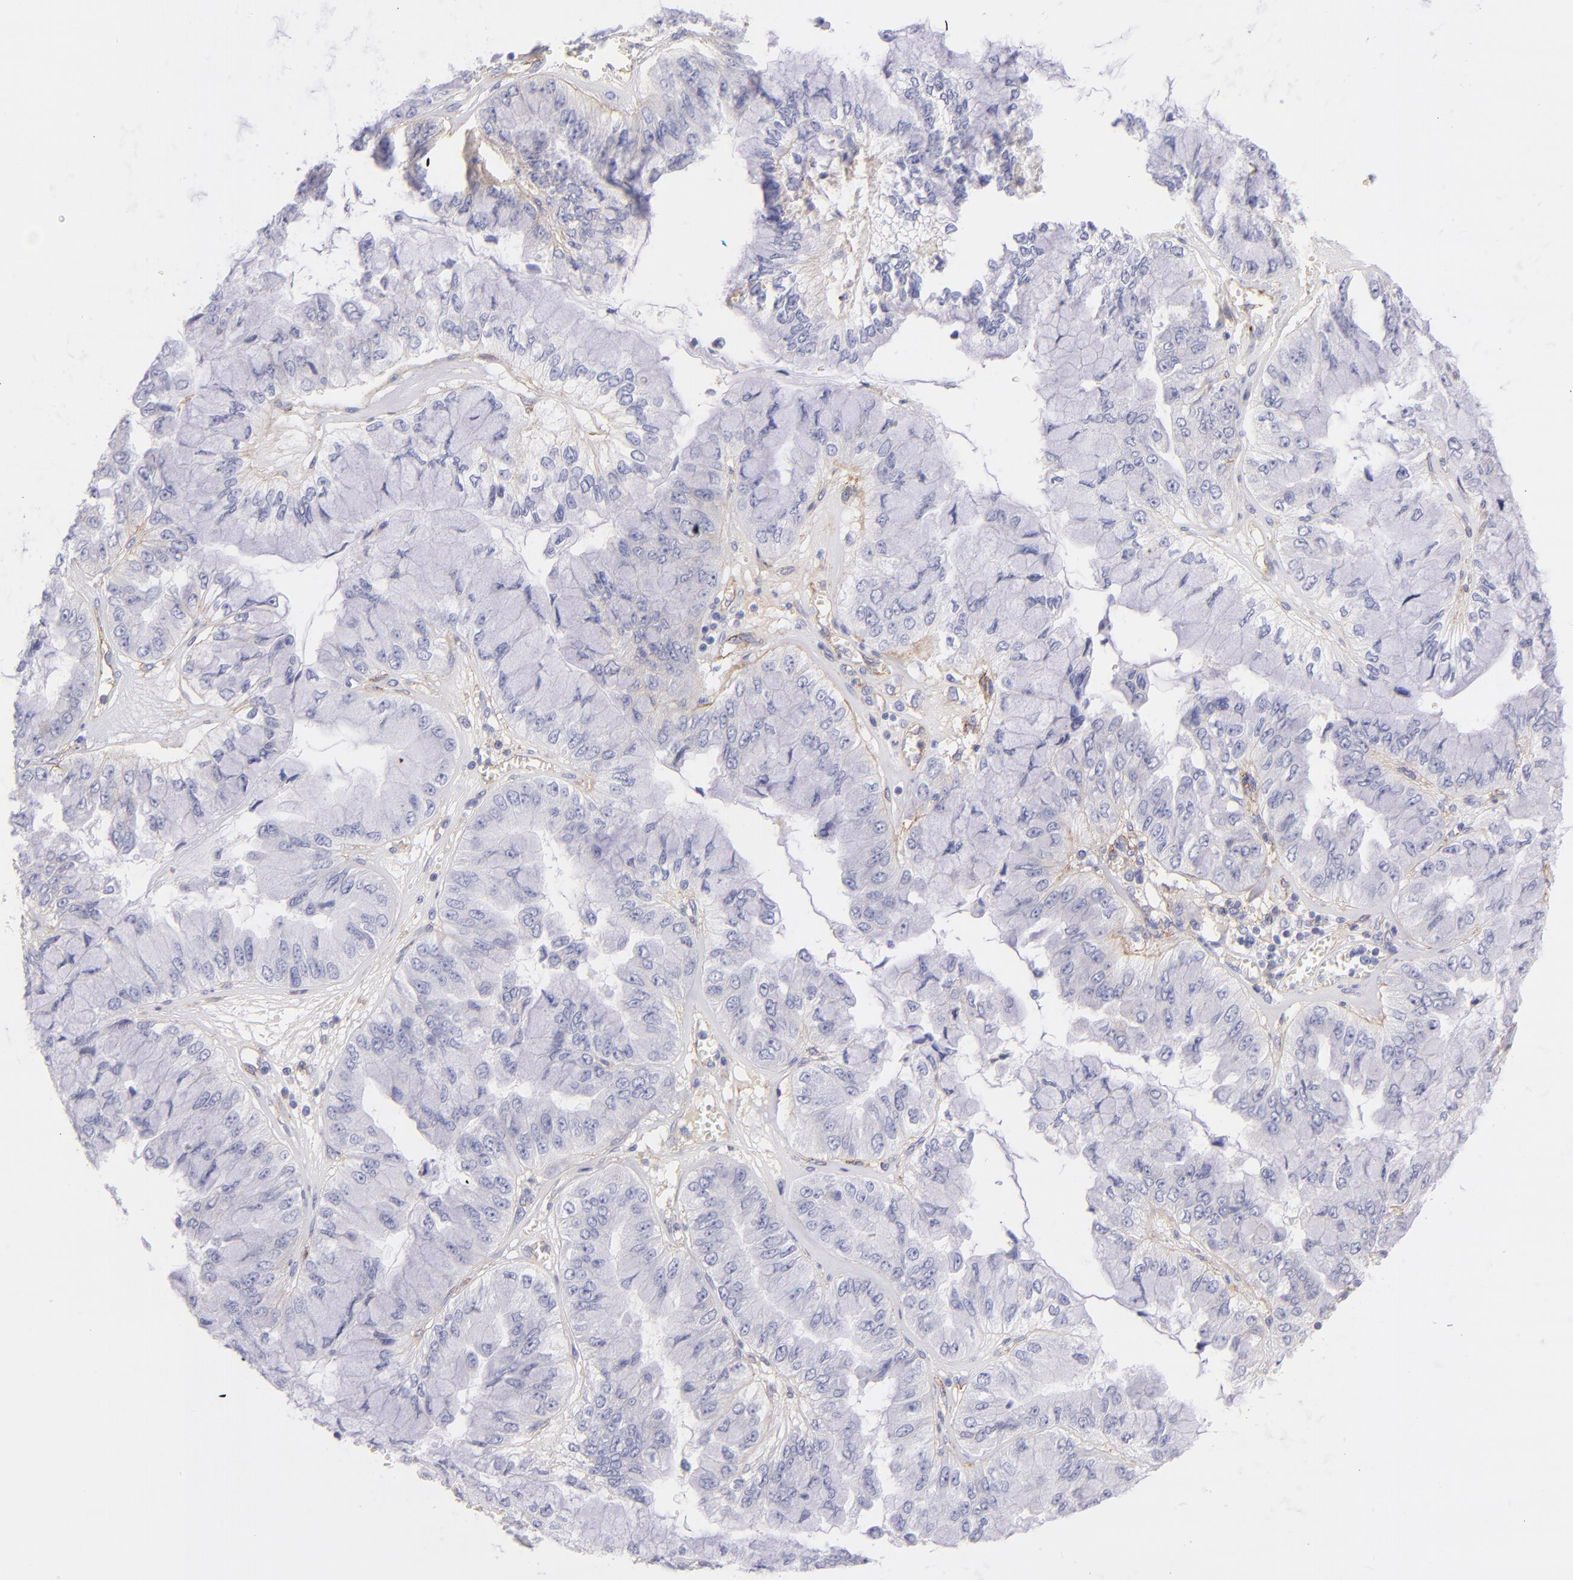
{"staining": {"intensity": "negative", "quantity": "none", "location": "none"}, "tissue": "liver cancer", "cell_type": "Tumor cells", "image_type": "cancer", "snomed": [{"axis": "morphology", "description": "Cholangiocarcinoma"}, {"axis": "topography", "description": "Liver"}], "caption": "Tumor cells show no significant protein expression in liver cholangiocarcinoma. Brightfield microscopy of immunohistochemistry stained with DAB (3,3'-diaminobenzidine) (brown) and hematoxylin (blue), captured at high magnification.", "gene": "CD81", "patient": {"sex": "female", "age": 79}}